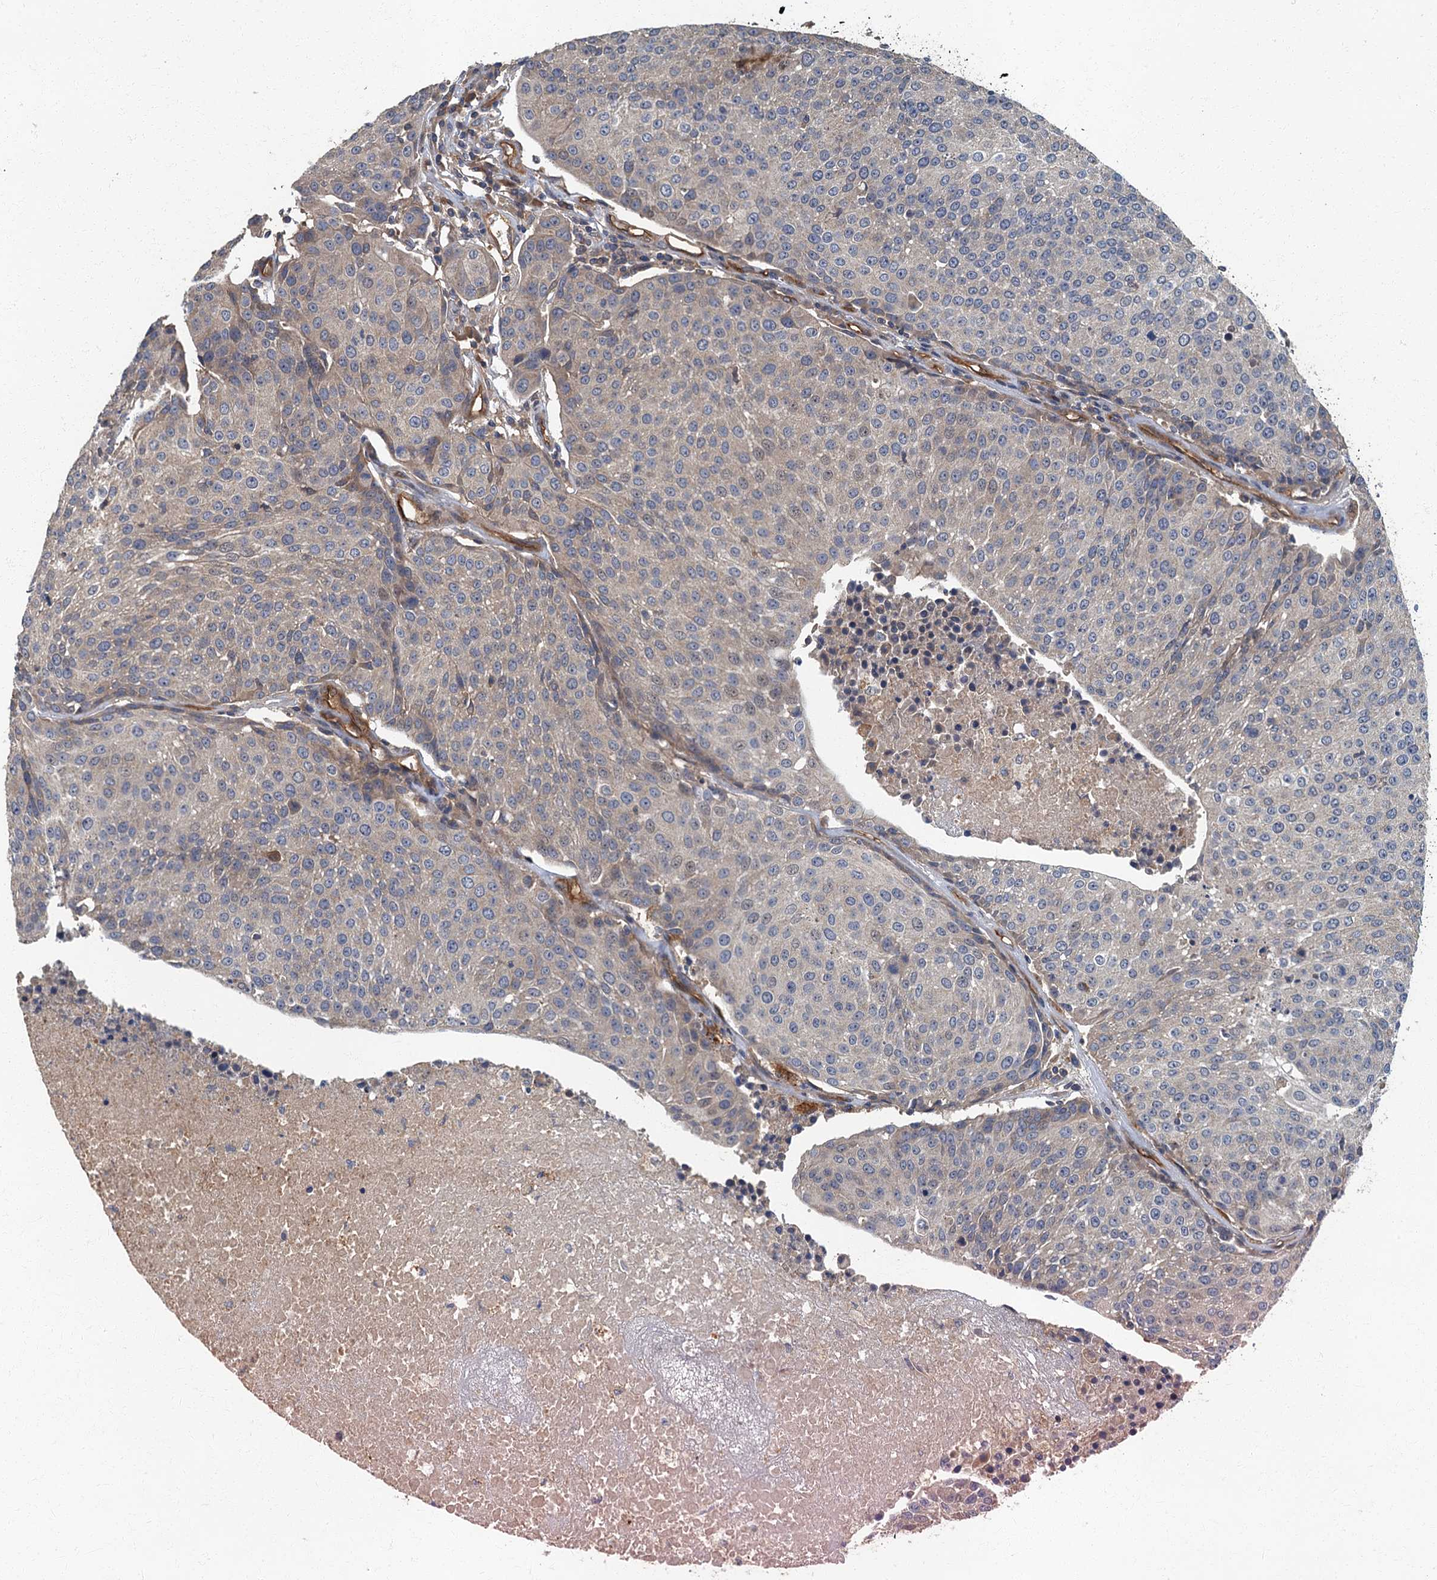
{"staining": {"intensity": "negative", "quantity": "none", "location": "none"}, "tissue": "urothelial cancer", "cell_type": "Tumor cells", "image_type": "cancer", "snomed": [{"axis": "morphology", "description": "Urothelial carcinoma, High grade"}, {"axis": "topography", "description": "Urinary bladder"}], "caption": "The histopathology image exhibits no staining of tumor cells in urothelial cancer.", "gene": "ARL11", "patient": {"sex": "female", "age": 85}}